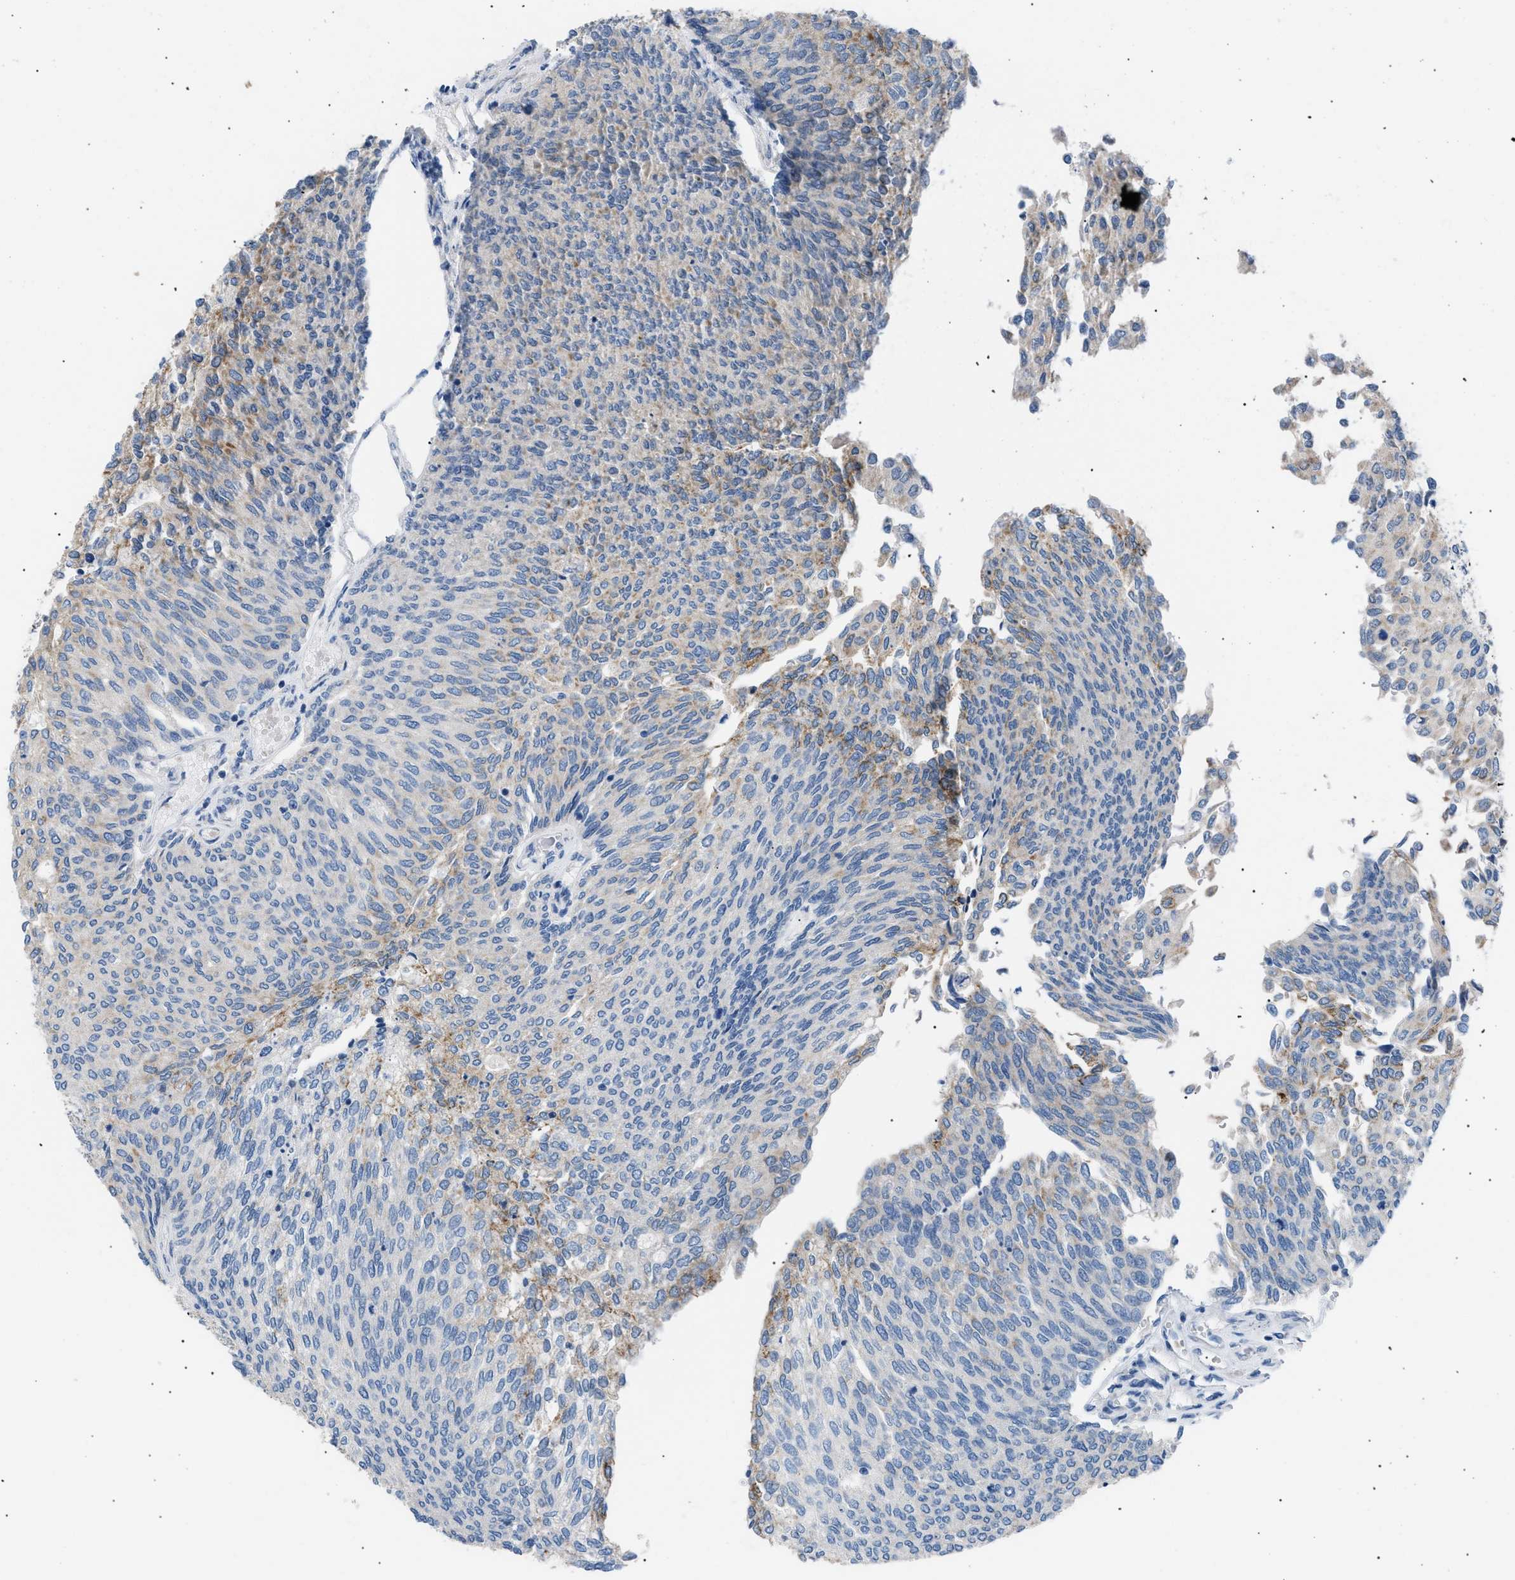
{"staining": {"intensity": "weak", "quantity": "<25%", "location": "cytoplasmic/membranous"}, "tissue": "urothelial cancer", "cell_type": "Tumor cells", "image_type": "cancer", "snomed": [{"axis": "morphology", "description": "Urothelial carcinoma, Low grade"}, {"axis": "topography", "description": "Urinary bladder"}], "caption": "High magnification brightfield microscopy of urothelial carcinoma (low-grade) stained with DAB (3,3'-diaminobenzidine) (brown) and counterstained with hematoxylin (blue): tumor cells show no significant expression.", "gene": "ICA1", "patient": {"sex": "female", "age": 79}}